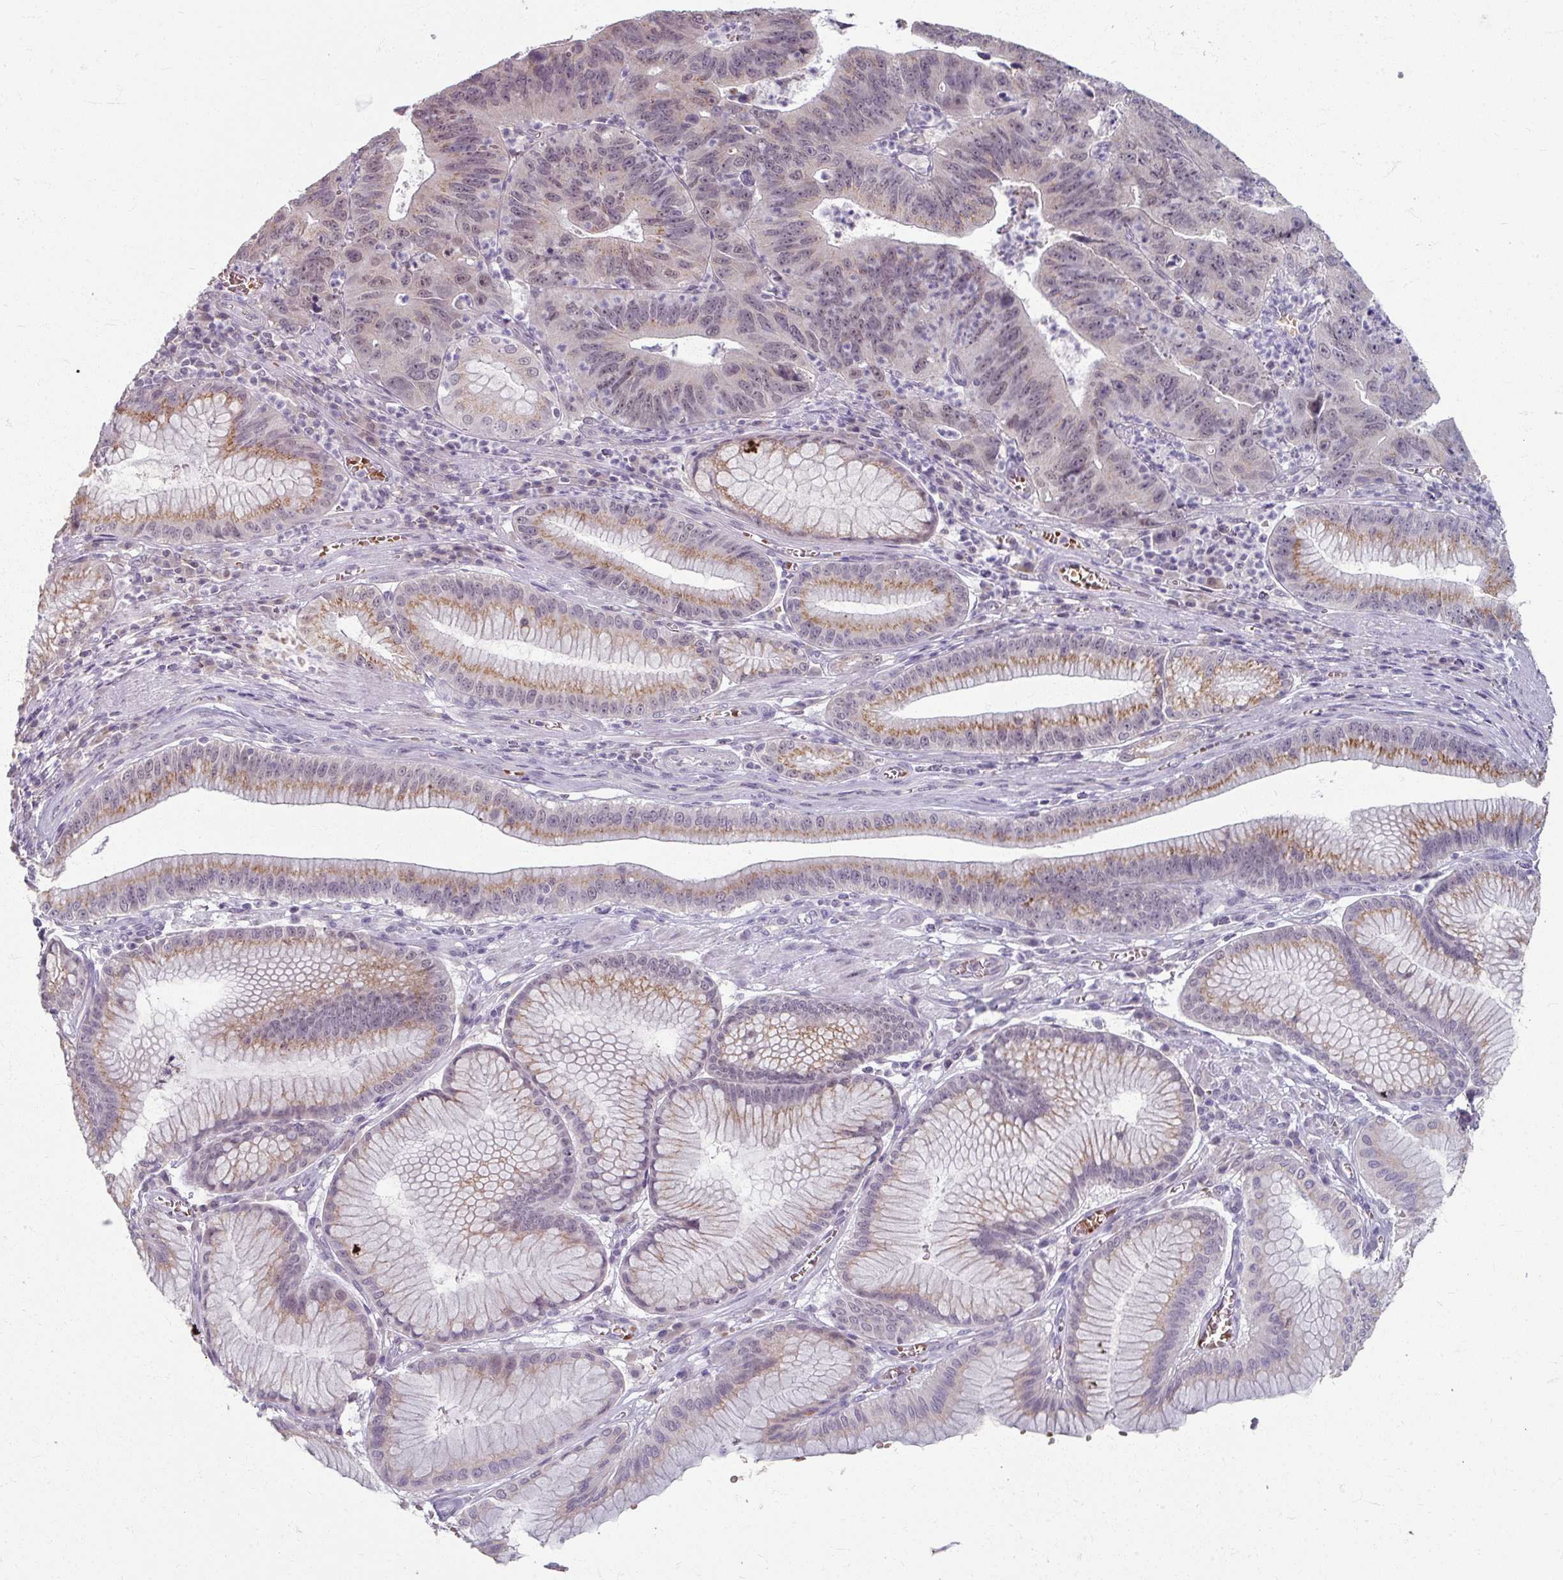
{"staining": {"intensity": "weak", "quantity": "<25%", "location": "cytoplasmic/membranous"}, "tissue": "stomach cancer", "cell_type": "Tumor cells", "image_type": "cancer", "snomed": [{"axis": "morphology", "description": "Adenocarcinoma, NOS"}, {"axis": "topography", "description": "Stomach"}], "caption": "The immunohistochemistry photomicrograph has no significant expression in tumor cells of stomach cancer (adenocarcinoma) tissue.", "gene": "KMT5C", "patient": {"sex": "male", "age": 59}}